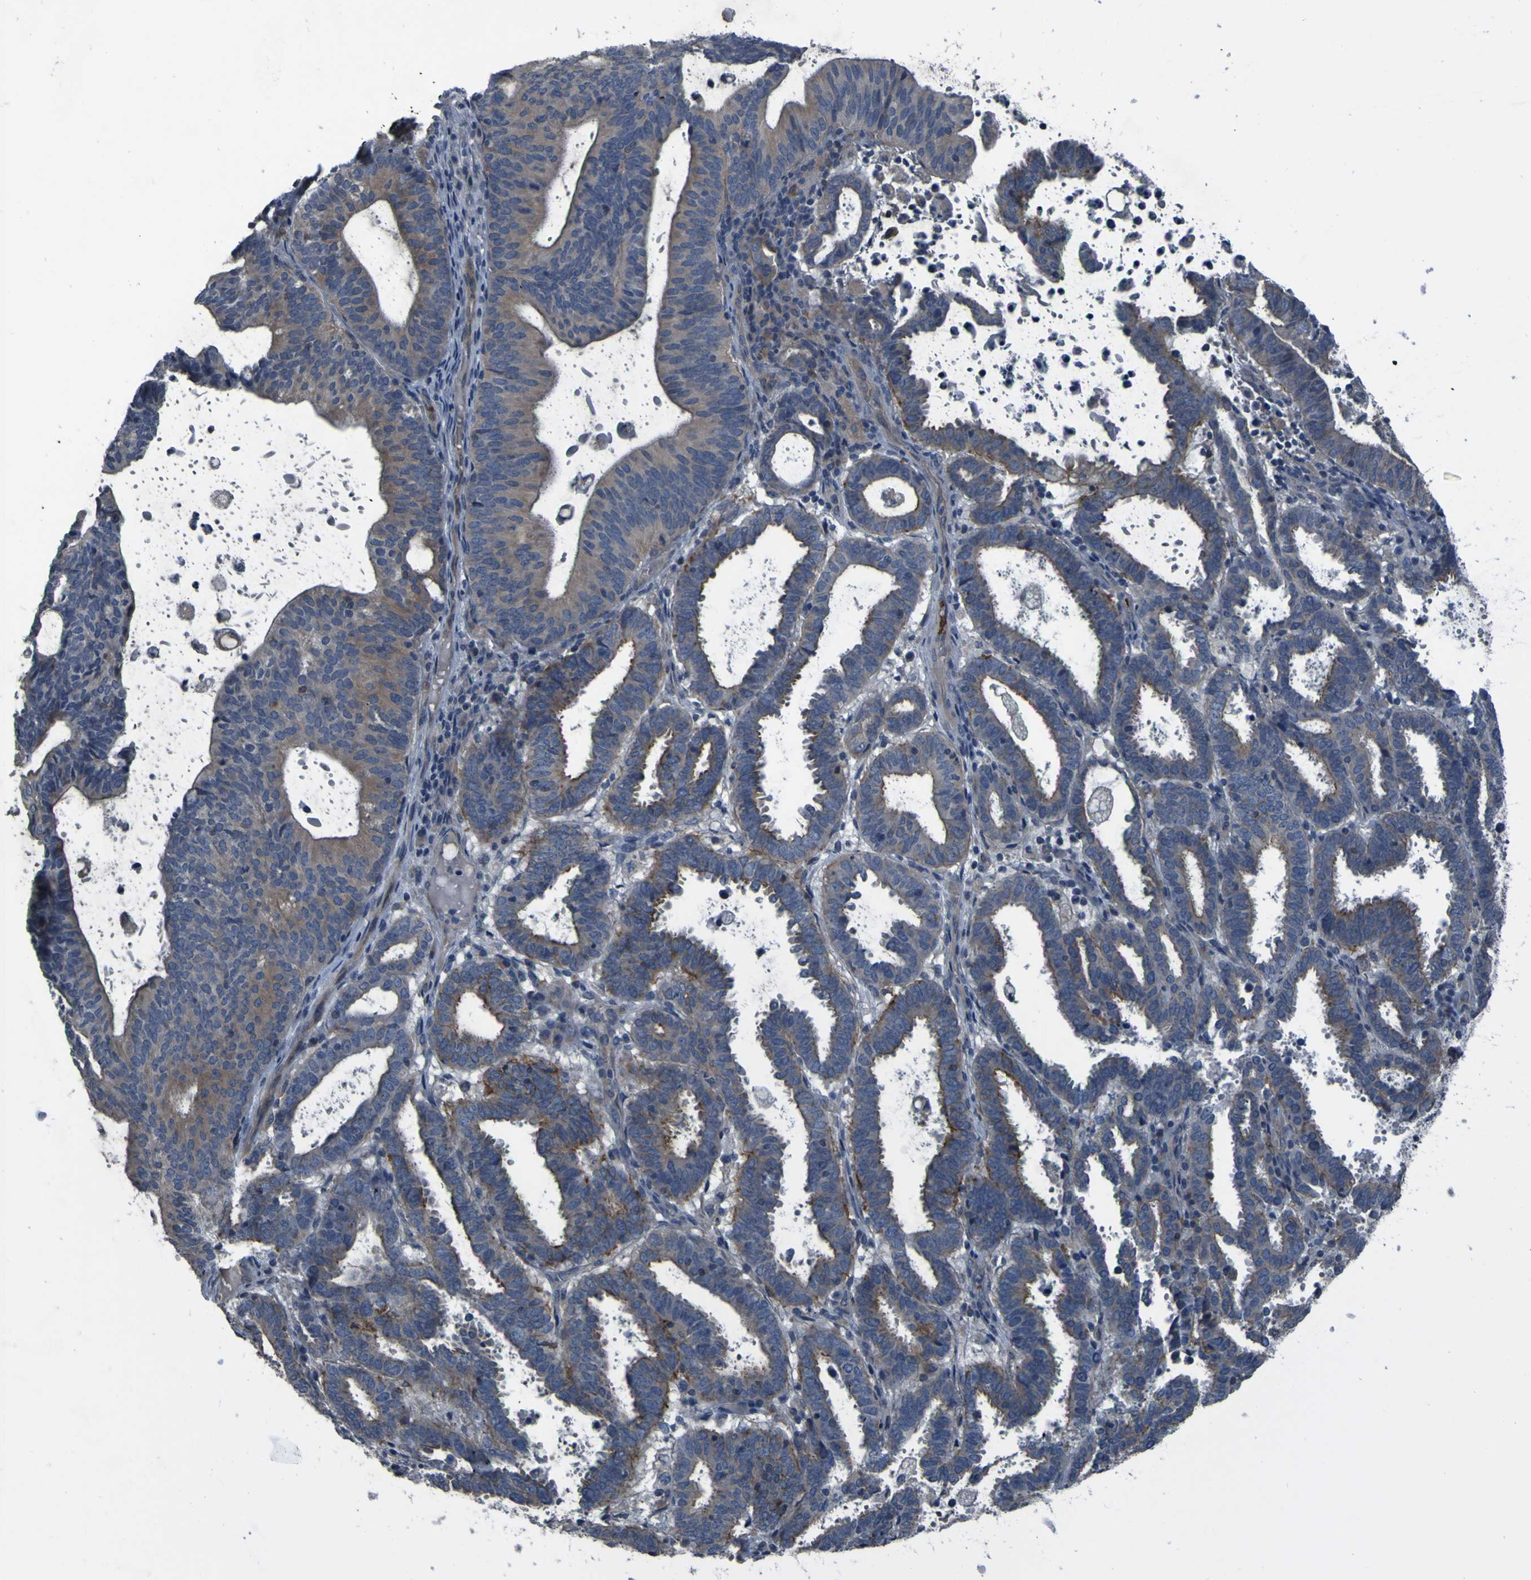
{"staining": {"intensity": "weak", "quantity": ">75%", "location": "cytoplasmic/membranous"}, "tissue": "endometrial cancer", "cell_type": "Tumor cells", "image_type": "cancer", "snomed": [{"axis": "morphology", "description": "Adenocarcinoma, NOS"}, {"axis": "topography", "description": "Uterus"}], "caption": "This histopathology image reveals endometrial cancer stained with immunohistochemistry to label a protein in brown. The cytoplasmic/membranous of tumor cells show weak positivity for the protein. Nuclei are counter-stained blue.", "gene": "GRAMD1A", "patient": {"sex": "female", "age": 83}}